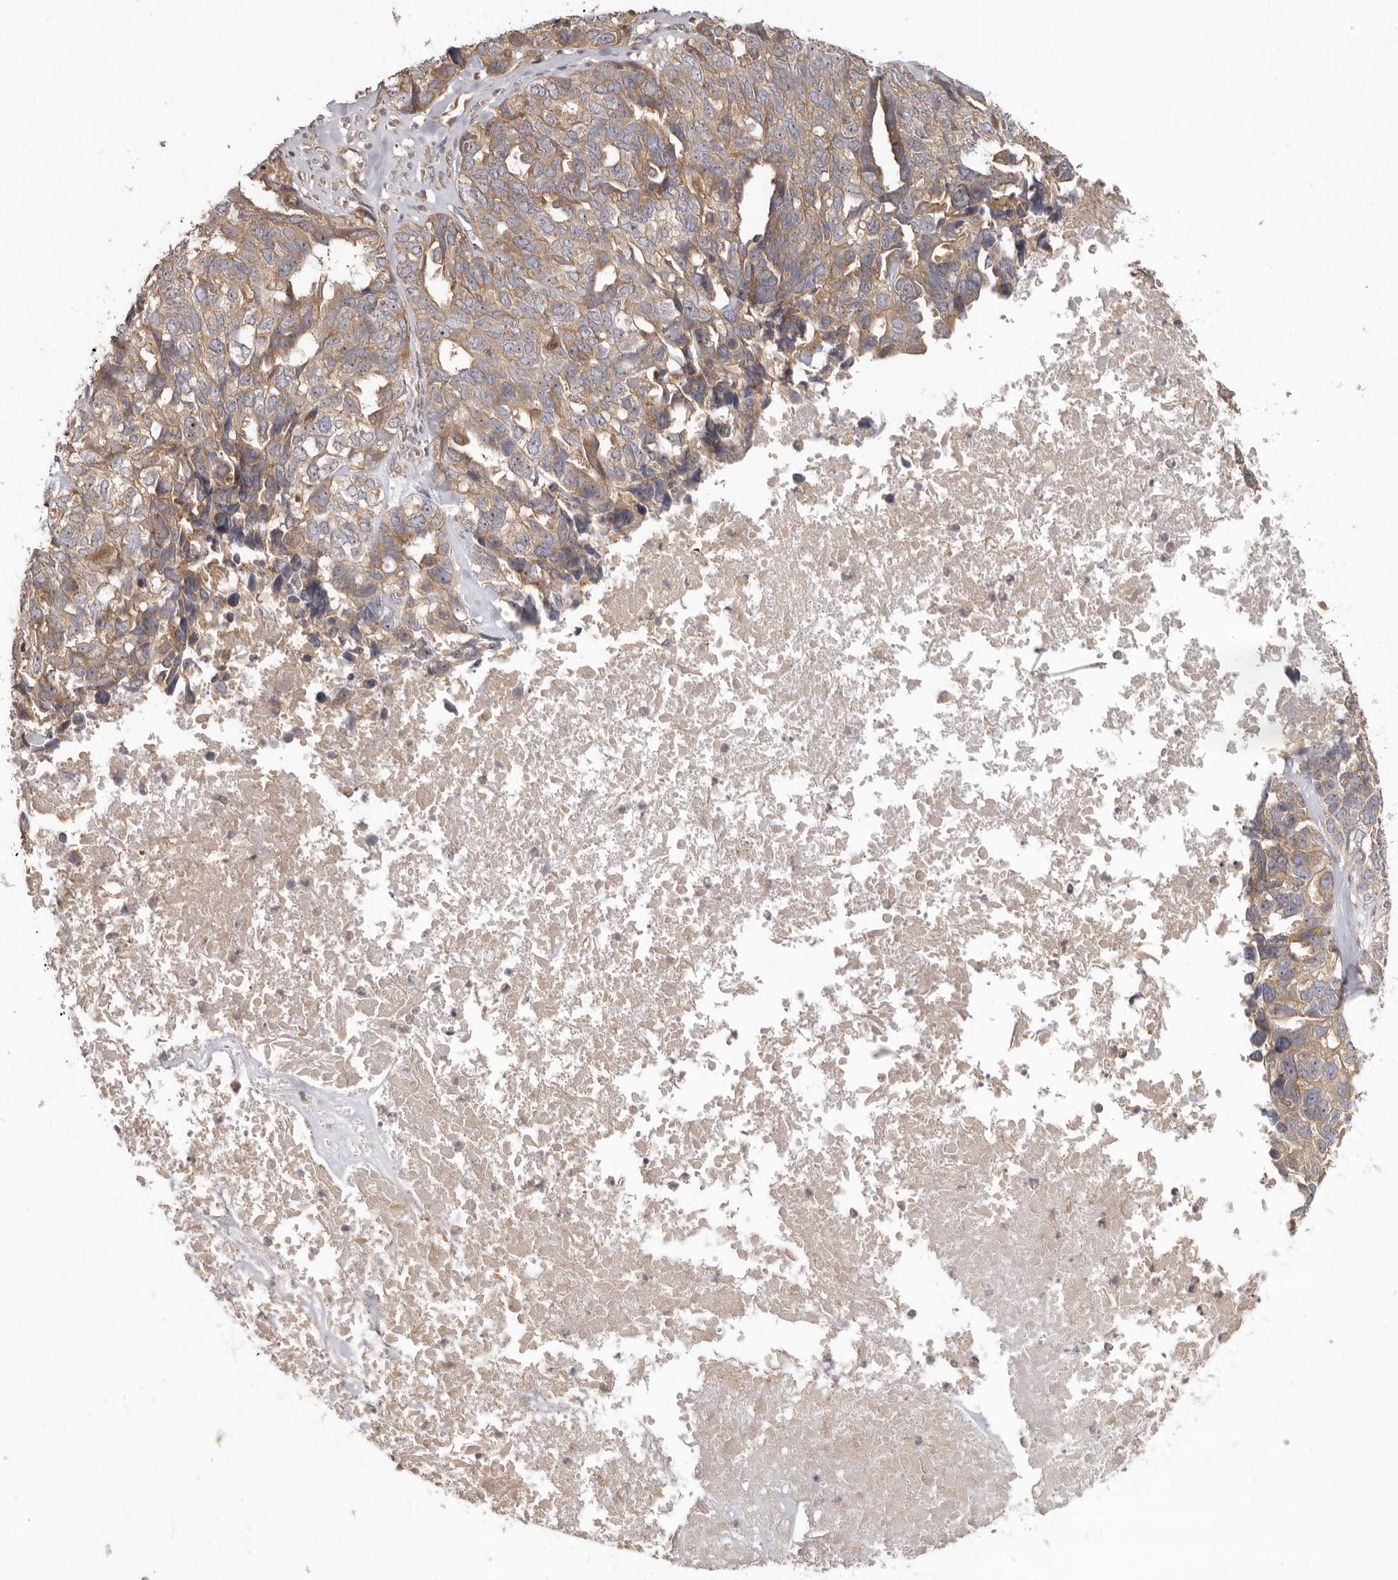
{"staining": {"intensity": "weak", "quantity": ">75%", "location": "cytoplasmic/membranous"}, "tissue": "ovarian cancer", "cell_type": "Tumor cells", "image_type": "cancer", "snomed": [{"axis": "morphology", "description": "Cystadenocarcinoma, serous, NOS"}, {"axis": "topography", "description": "Ovary"}], "caption": "High-power microscopy captured an immunohistochemistry micrograph of ovarian cancer (serous cystadenocarcinoma), revealing weak cytoplasmic/membranous staining in about >75% of tumor cells. The protein is stained brown, and the nuclei are stained in blue (DAB IHC with brightfield microscopy, high magnification).", "gene": "HINT3", "patient": {"sex": "female", "age": 79}}